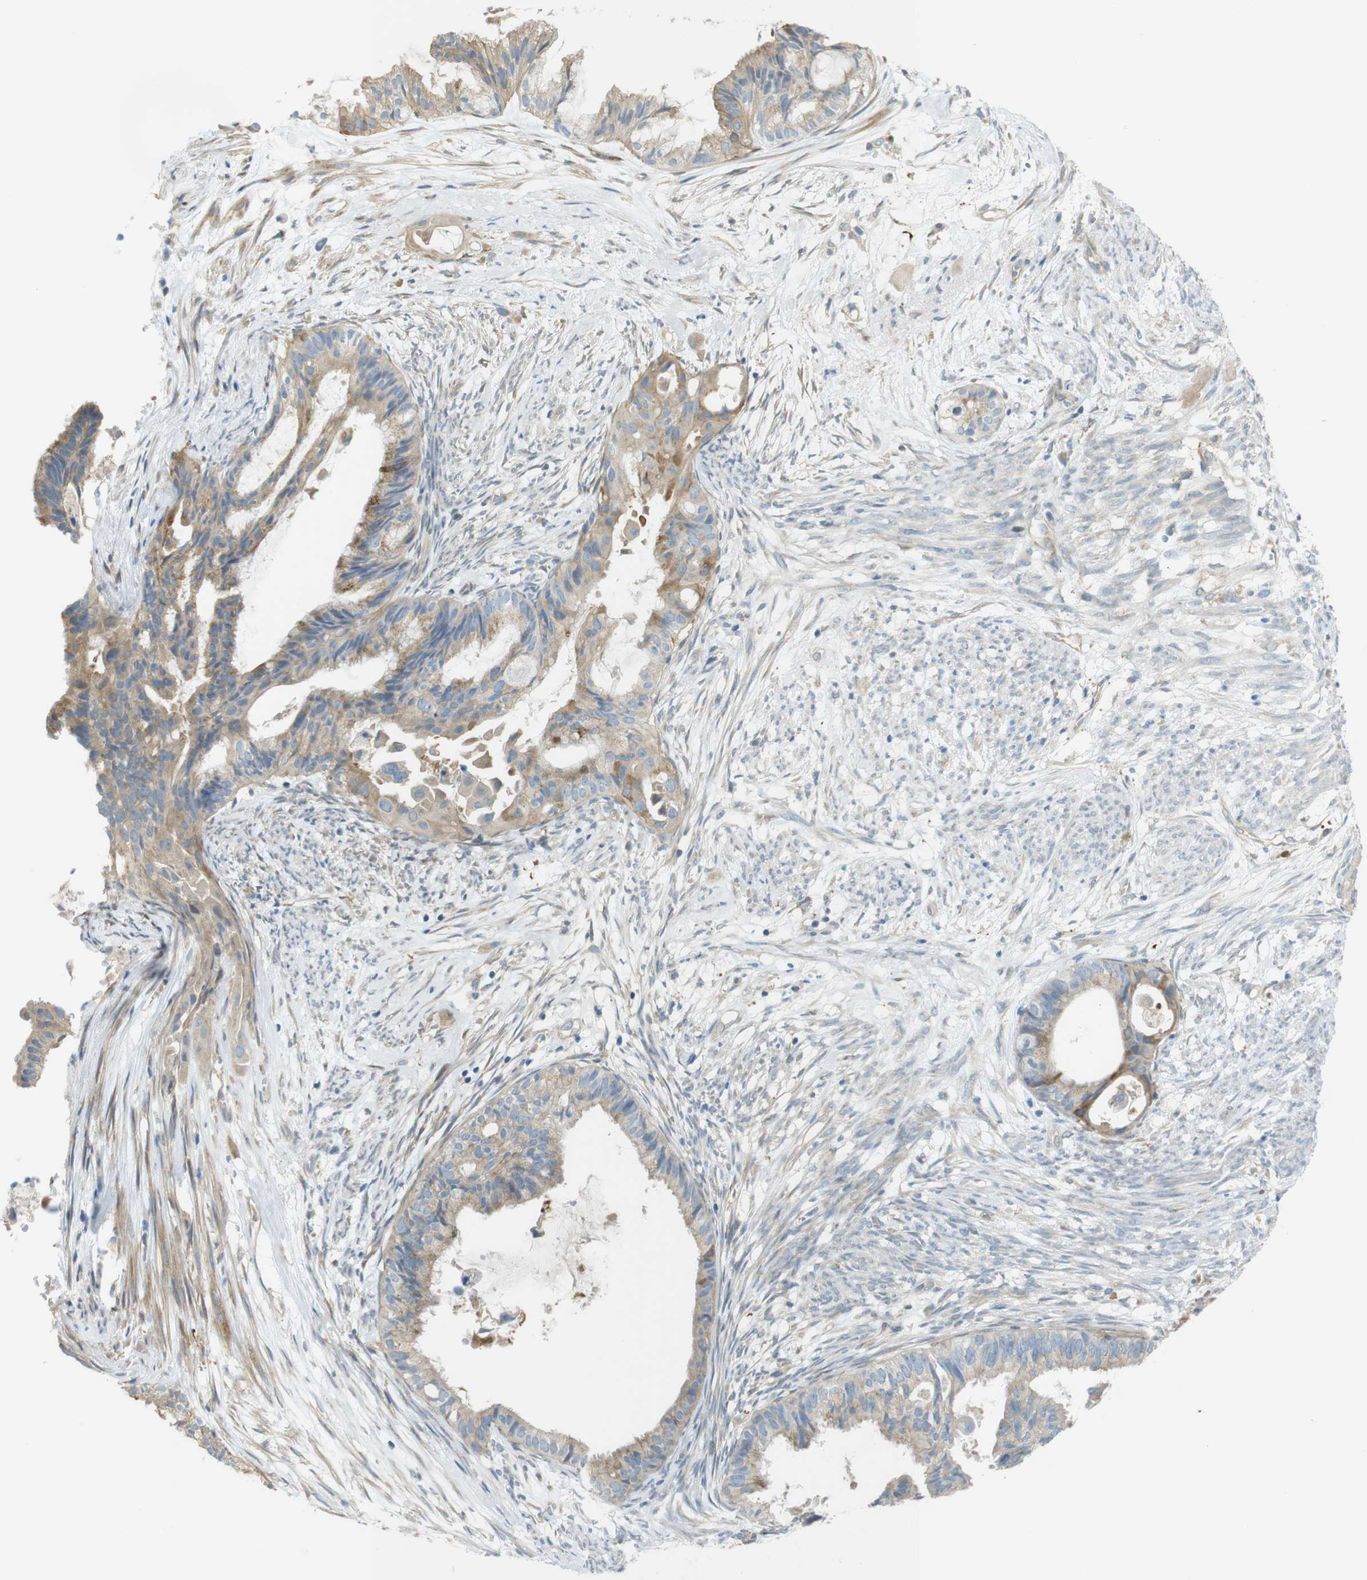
{"staining": {"intensity": "moderate", "quantity": "25%-75%", "location": "cytoplasmic/membranous"}, "tissue": "cervical cancer", "cell_type": "Tumor cells", "image_type": "cancer", "snomed": [{"axis": "morphology", "description": "Normal tissue, NOS"}, {"axis": "morphology", "description": "Adenocarcinoma, NOS"}, {"axis": "topography", "description": "Cervix"}, {"axis": "topography", "description": "Endometrium"}], "caption": "This micrograph demonstrates adenocarcinoma (cervical) stained with IHC to label a protein in brown. The cytoplasmic/membranous of tumor cells show moderate positivity for the protein. Nuclei are counter-stained blue.", "gene": "TMEM41B", "patient": {"sex": "female", "age": 86}}